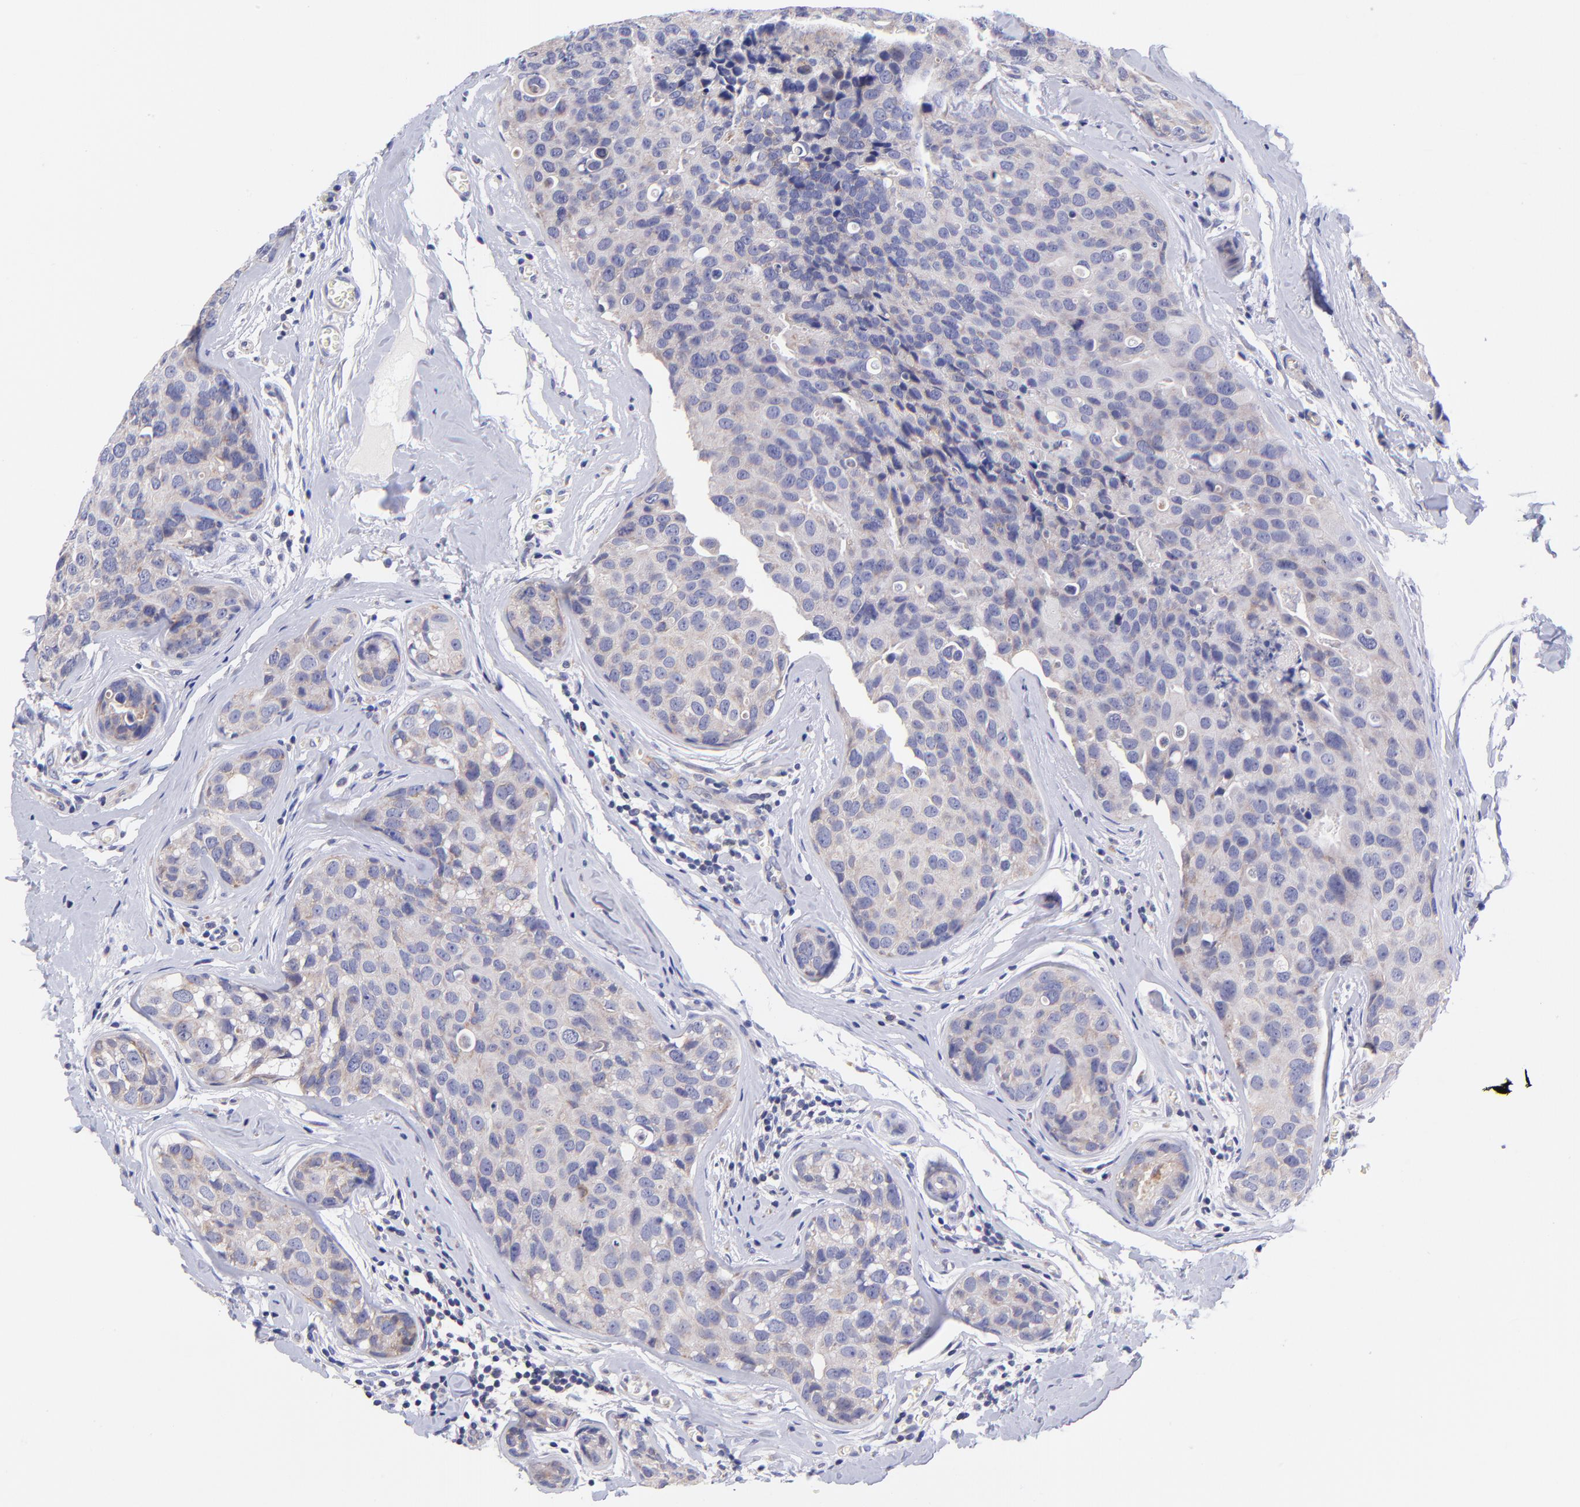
{"staining": {"intensity": "weak", "quantity": "25%-75%", "location": "cytoplasmic/membranous"}, "tissue": "breast cancer", "cell_type": "Tumor cells", "image_type": "cancer", "snomed": [{"axis": "morphology", "description": "Duct carcinoma"}, {"axis": "topography", "description": "Breast"}], "caption": "There is low levels of weak cytoplasmic/membranous positivity in tumor cells of breast infiltrating ductal carcinoma, as demonstrated by immunohistochemical staining (brown color).", "gene": "NDUFB7", "patient": {"sex": "female", "age": 24}}